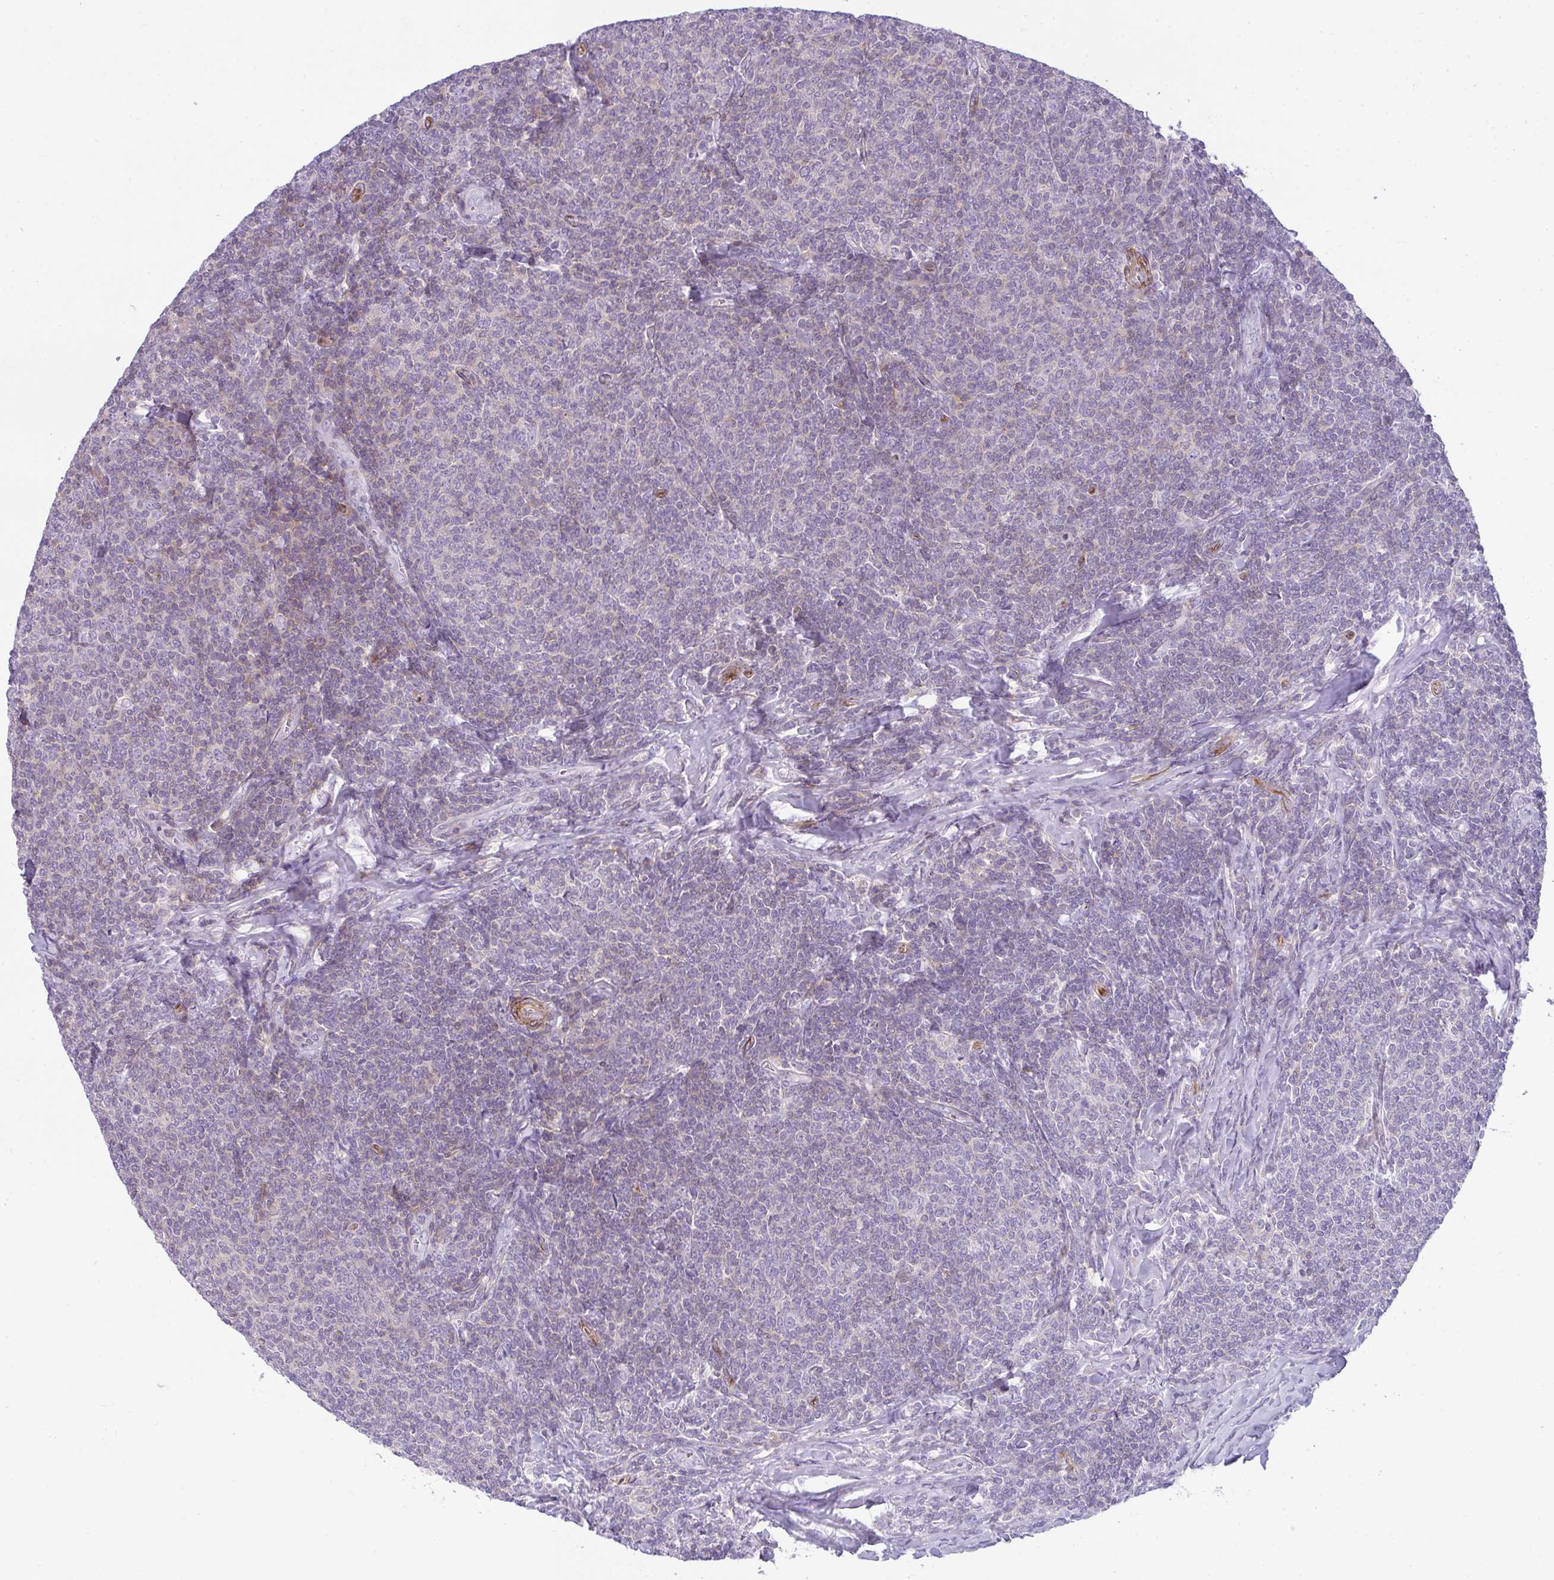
{"staining": {"intensity": "moderate", "quantity": "<25%", "location": "cytoplasmic/membranous"}, "tissue": "lymphoma", "cell_type": "Tumor cells", "image_type": "cancer", "snomed": [{"axis": "morphology", "description": "Malignant lymphoma, non-Hodgkin's type, Low grade"}, {"axis": "topography", "description": "Lymph node"}], "caption": "Immunohistochemical staining of lymphoma displays low levels of moderate cytoplasmic/membranous staining in about <25% of tumor cells.", "gene": "CDRT15", "patient": {"sex": "male", "age": 52}}